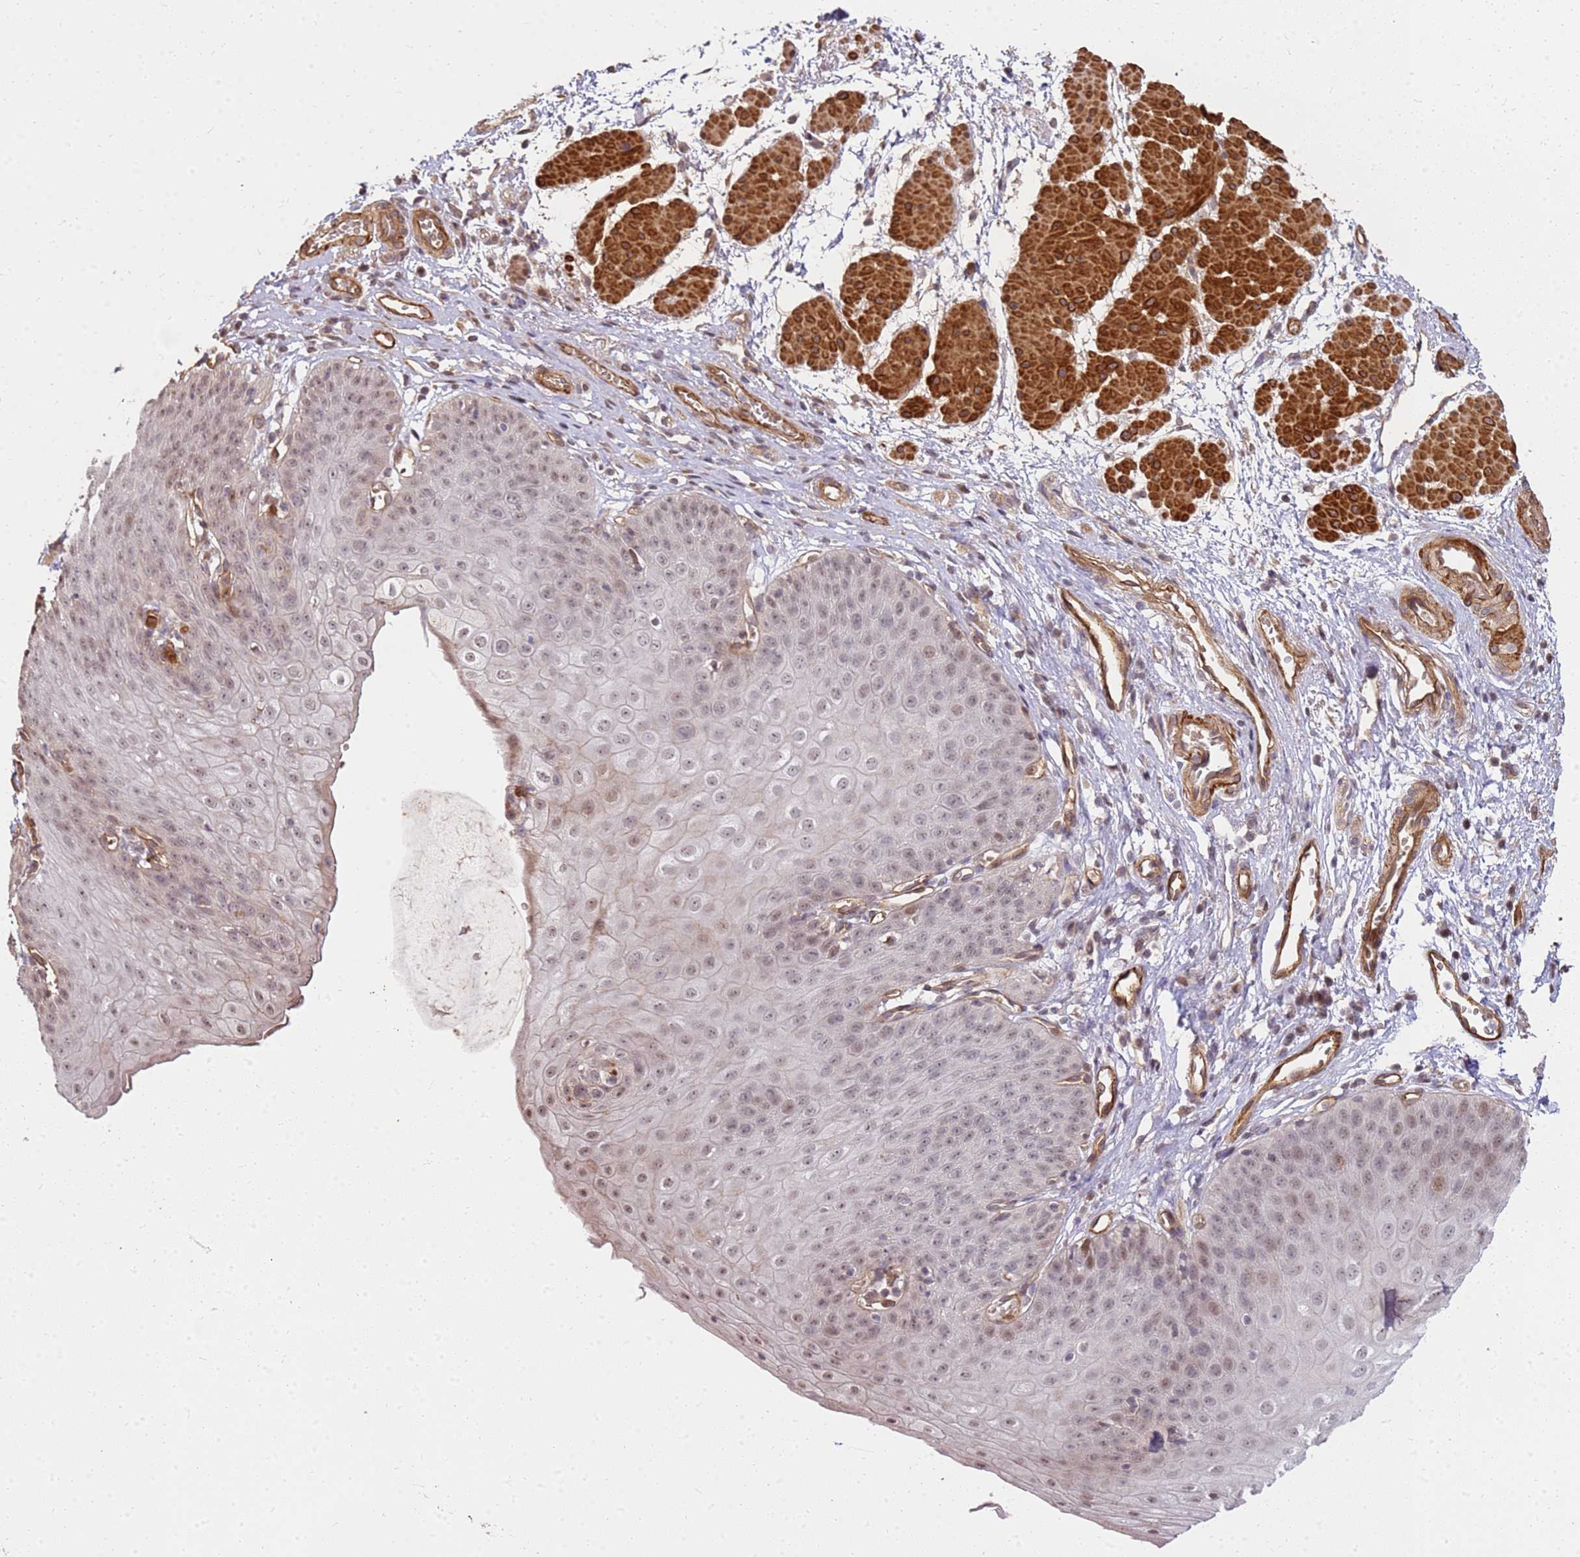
{"staining": {"intensity": "moderate", "quantity": "<25%", "location": "nuclear"}, "tissue": "esophagus", "cell_type": "Squamous epithelial cells", "image_type": "normal", "snomed": [{"axis": "morphology", "description": "Normal tissue, NOS"}, {"axis": "topography", "description": "Esophagus"}], "caption": "Immunohistochemical staining of normal esophagus exhibits low levels of moderate nuclear staining in about <25% of squamous epithelial cells. (brown staining indicates protein expression, while blue staining denotes nuclei).", "gene": "ST18", "patient": {"sex": "male", "age": 71}}